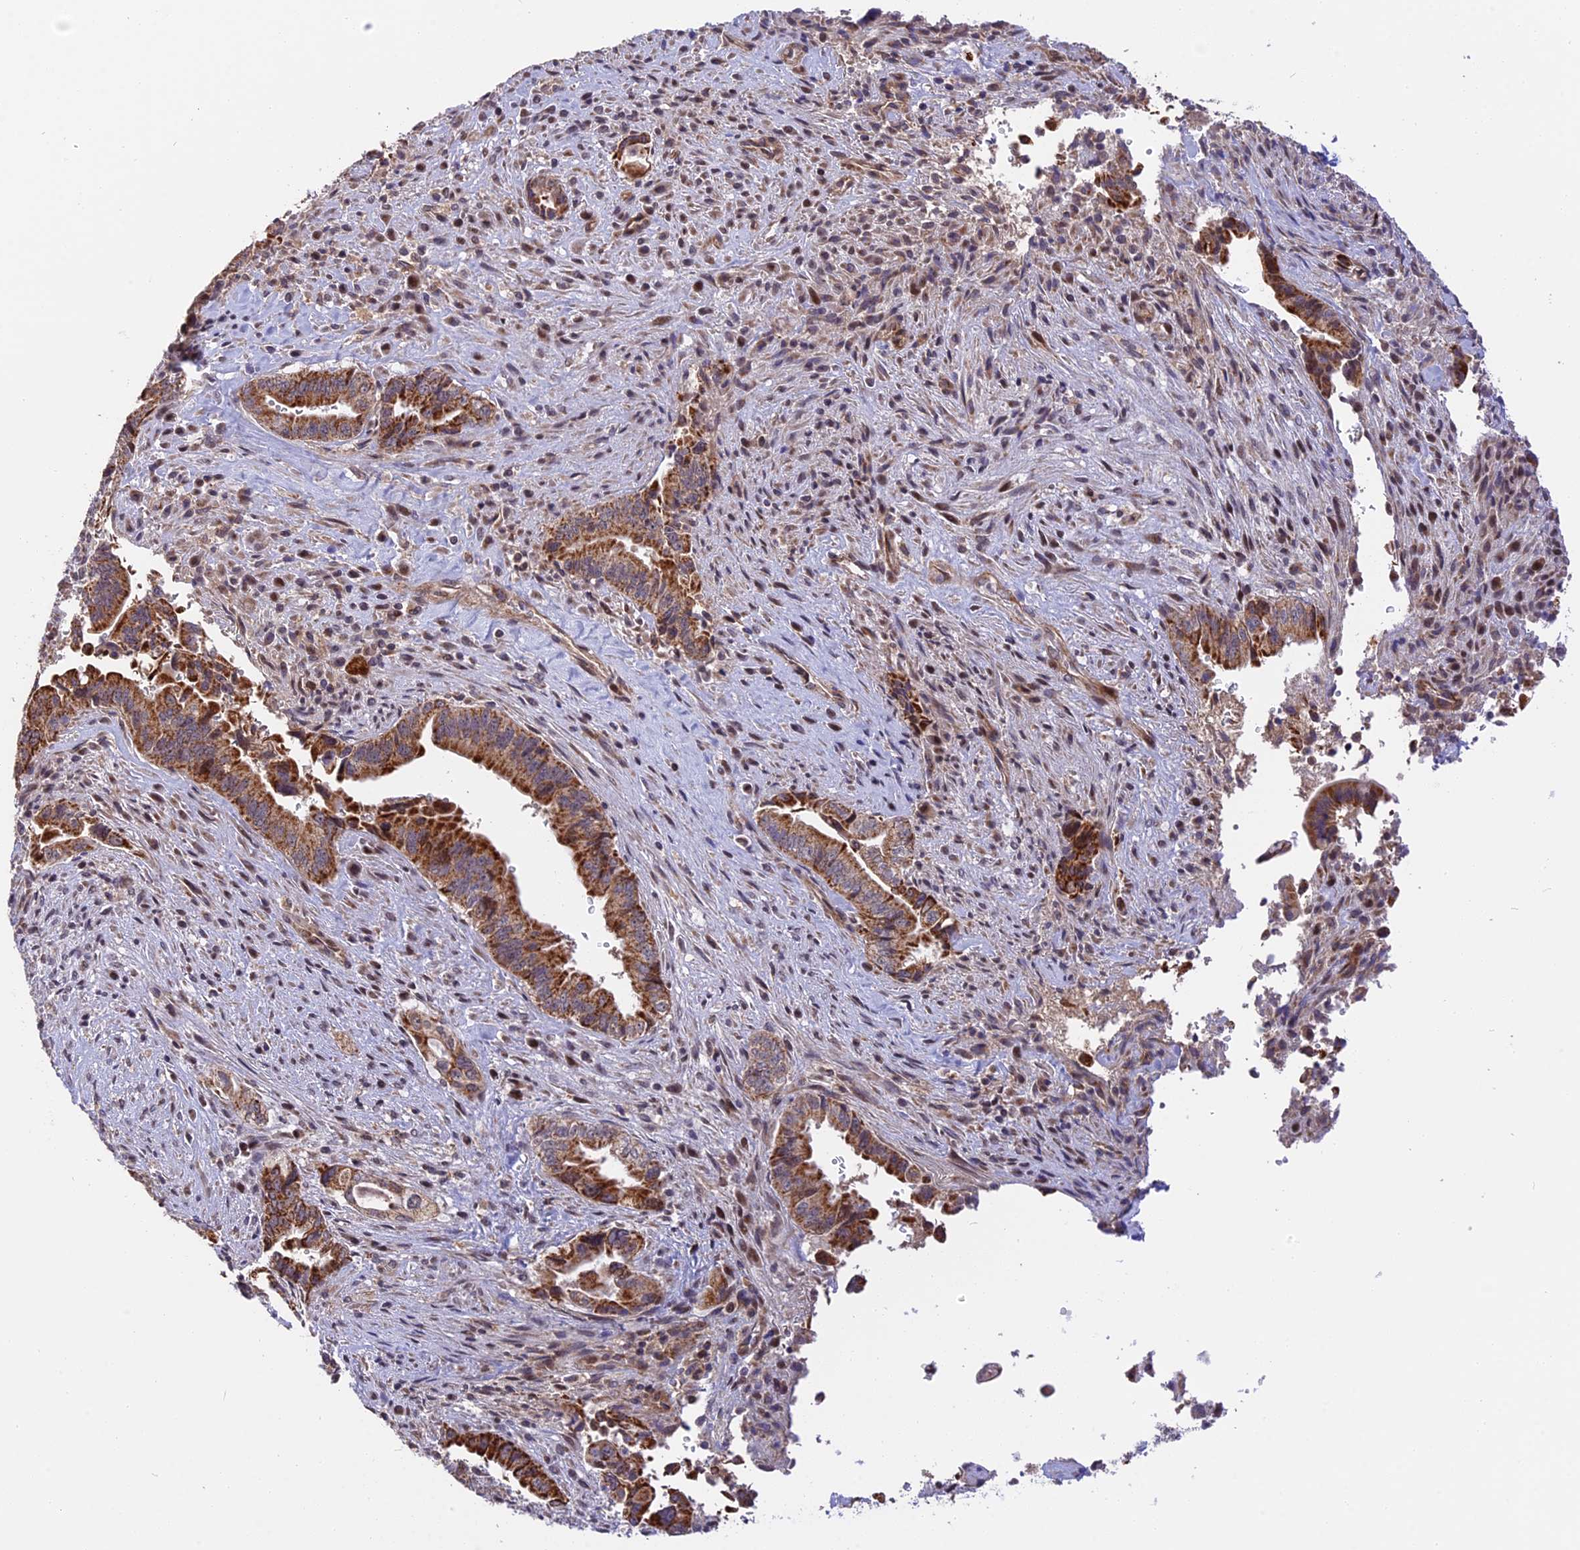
{"staining": {"intensity": "strong", "quantity": ">75%", "location": "cytoplasmic/membranous"}, "tissue": "pancreatic cancer", "cell_type": "Tumor cells", "image_type": "cancer", "snomed": [{"axis": "morphology", "description": "Adenocarcinoma, NOS"}, {"axis": "topography", "description": "Pancreas"}], "caption": "Adenocarcinoma (pancreatic) was stained to show a protein in brown. There is high levels of strong cytoplasmic/membranous staining in about >75% of tumor cells.", "gene": "RERGL", "patient": {"sex": "male", "age": 70}}